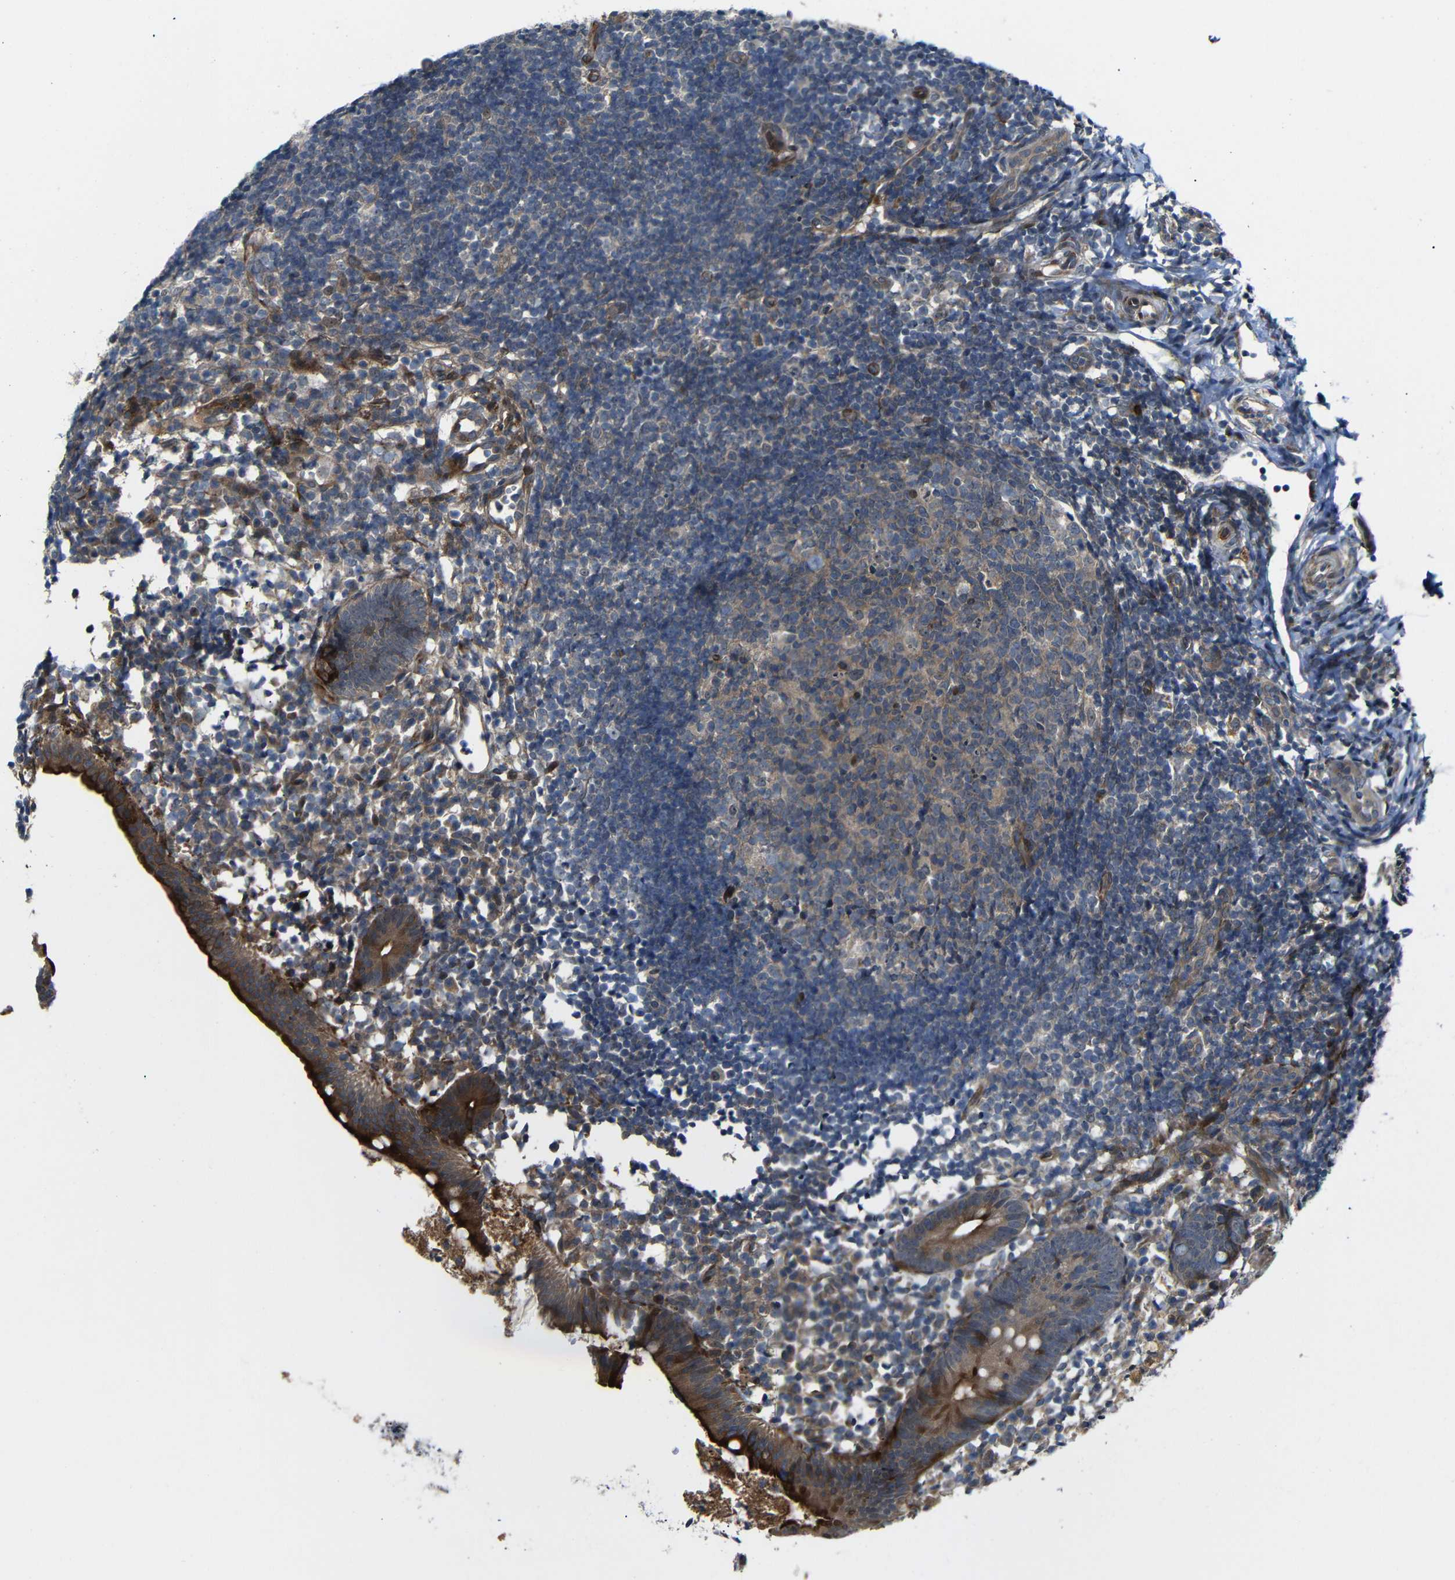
{"staining": {"intensity": "moderate", "quantity": ">75%", "location": "cytoplasmic/membranous"}, "tissue": "appendix", "cell_type": "Glandular cells", "image_type": "normal", "snomed": [{"axis": "morphology", "description": "Normal tissue, NOS"}, {"axis": "topography", "description": "Appendix"}], "caption": "IHC micrograph of unremarkable appendix: appendix stained using IHC shows medium levels of moderate protein expression localized specifically in the cytoplasmic/membranous of glandular cells, appearing as a cytoplasmic/membranous brown color.", "gene": "P3H2", "patient": {"sex": "female", "age": 20}}